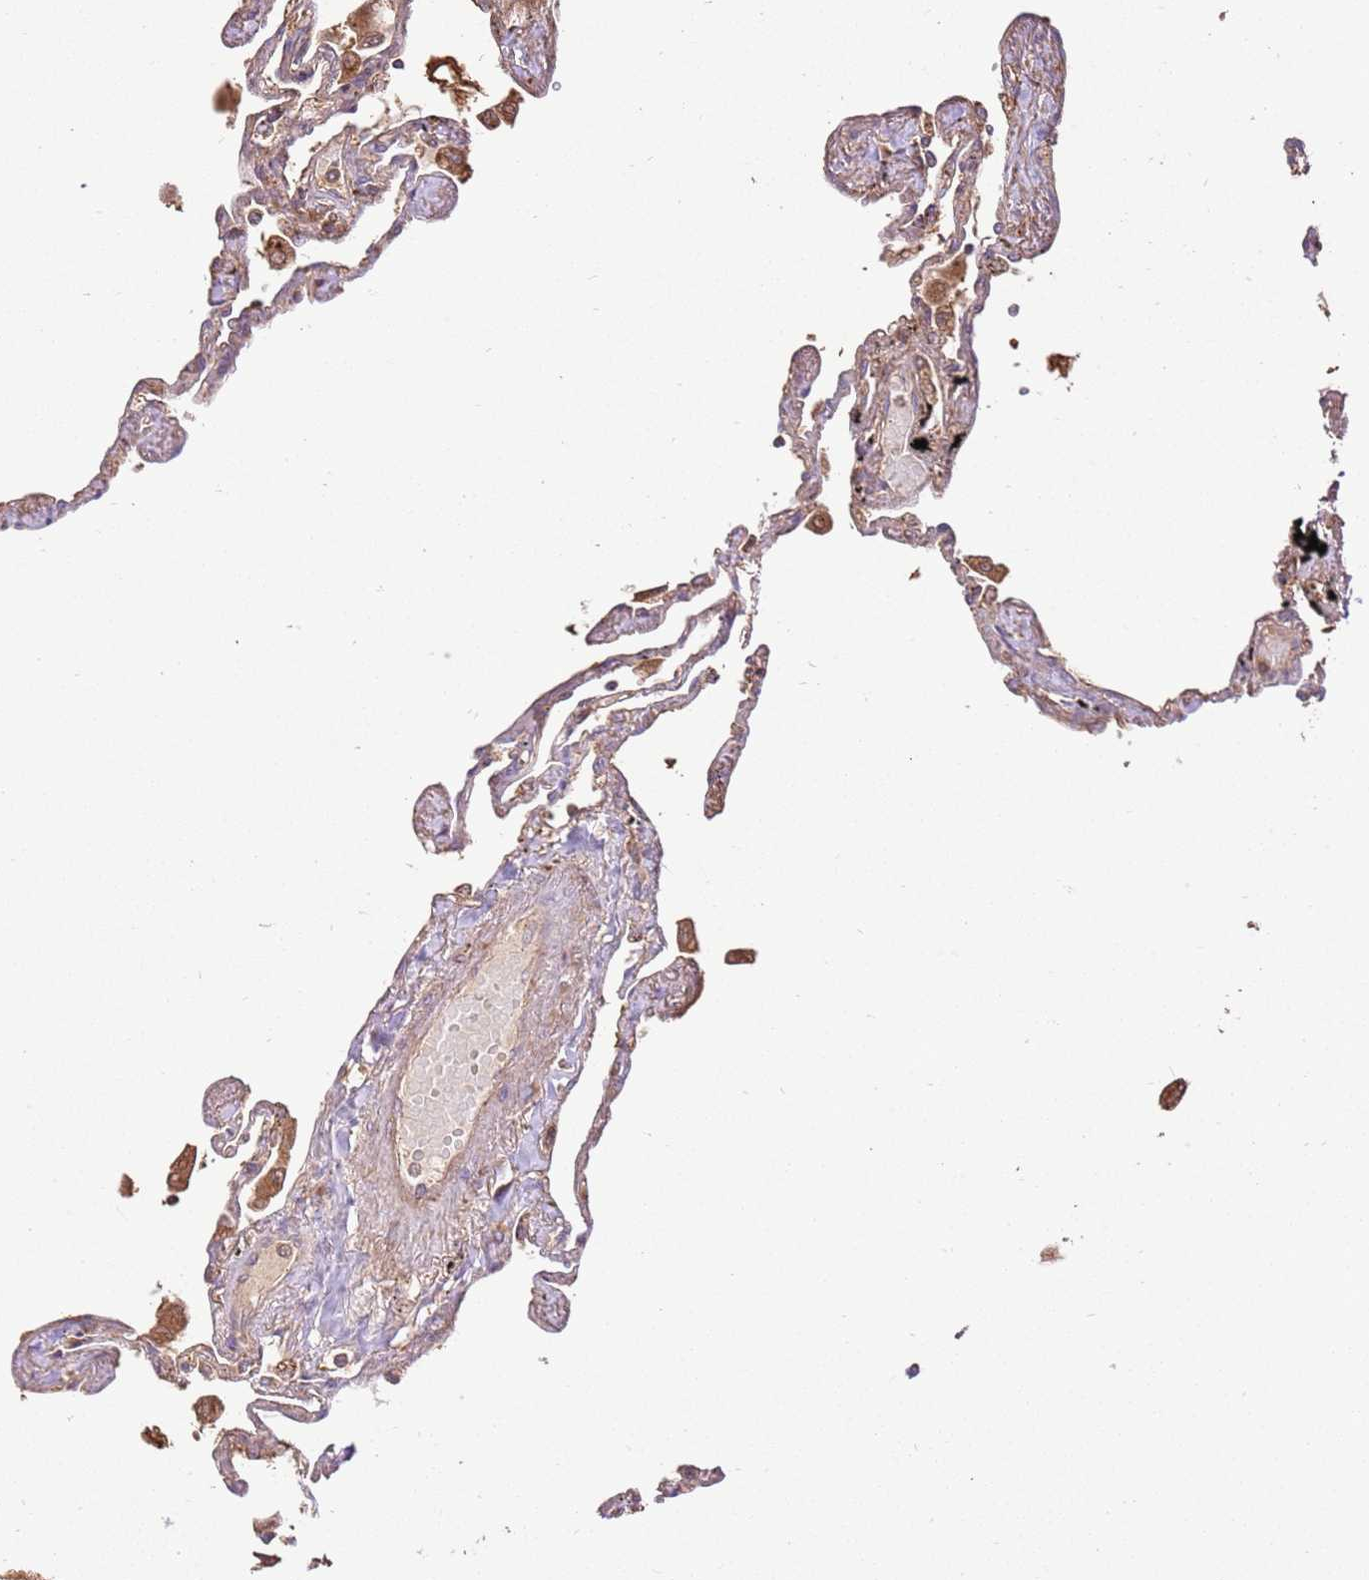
{"staining": {"intensity": "weak", "quantity": "25%-75%", "location": "cytoplasmic/membranous"}, "tissue": "lung", "cell_type": "Alveolar cells", "image_type": "normal", "snomed": [{"axis": "morphology", "description": "Normal tissue, NOS"}, {"axis": "topography", "description": "Lung"}], "caption": "About 25%-75% of alveolar cells in unremarkable human lung demonstrate weak cytoplasmic/membranous protein expression as visualized by brown immunohistochemical staining.", "gene": "LRRC28", "patient": {"sex": "female", "age": 67}}